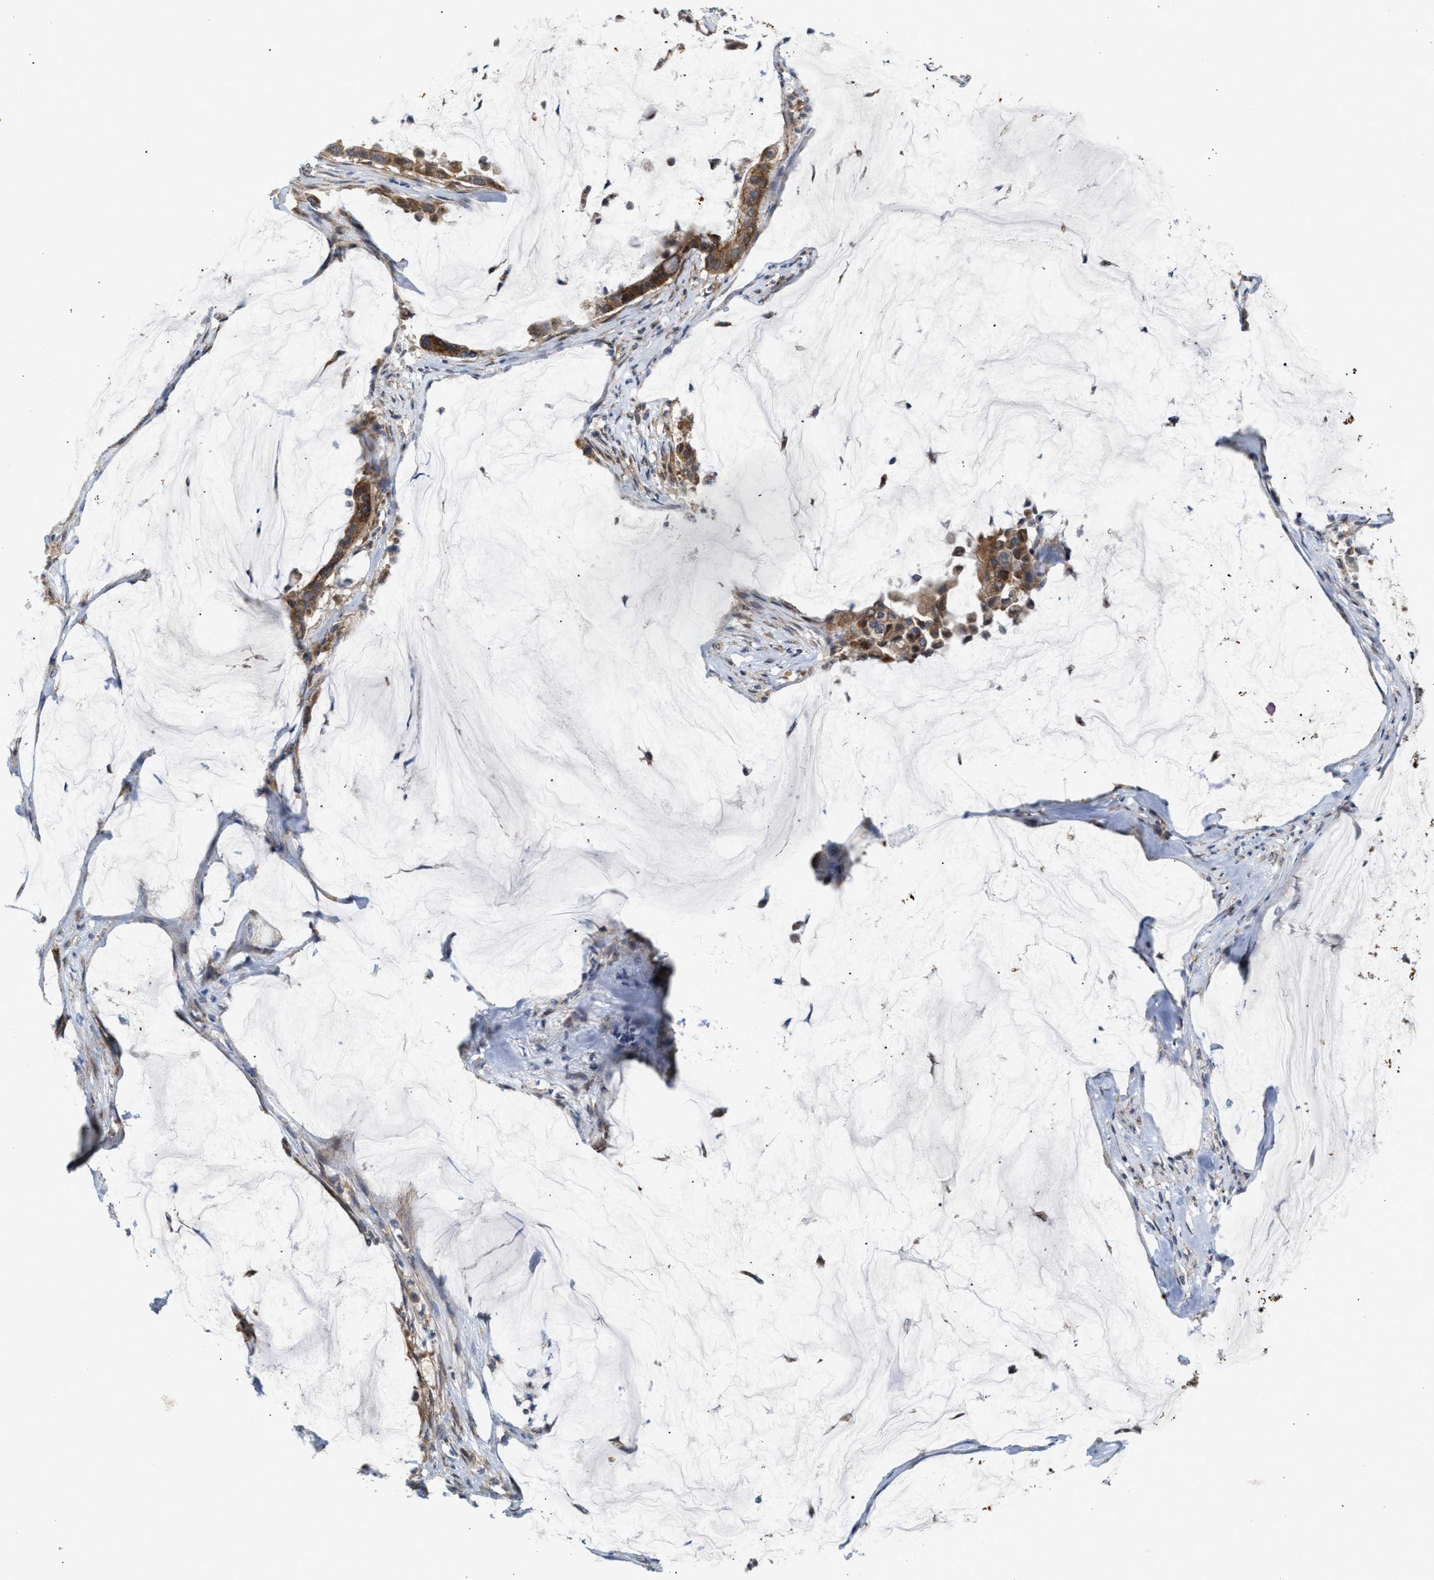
{"staining": {"intensity": "moderate", "quantity": ">75%", "location": "cytoplasmic/membranous"}, "tissue": "pancreatic cancer", "cell_type": "Tumor cells", "image_type": "cancer", "snomed": [{"axis": "morphology", "description": "Adenocarcinoma, NOS"}, {"axis": "topography", "description": "Pancreas"}], "caption": "A brown stain highlights moderate cytoplasmic/membranous expression of a protein in human adenocarcinoma (pancreatic) tumor cells.", "gene": "TACO1", "patient": {"sex": "male", "age": 41}}